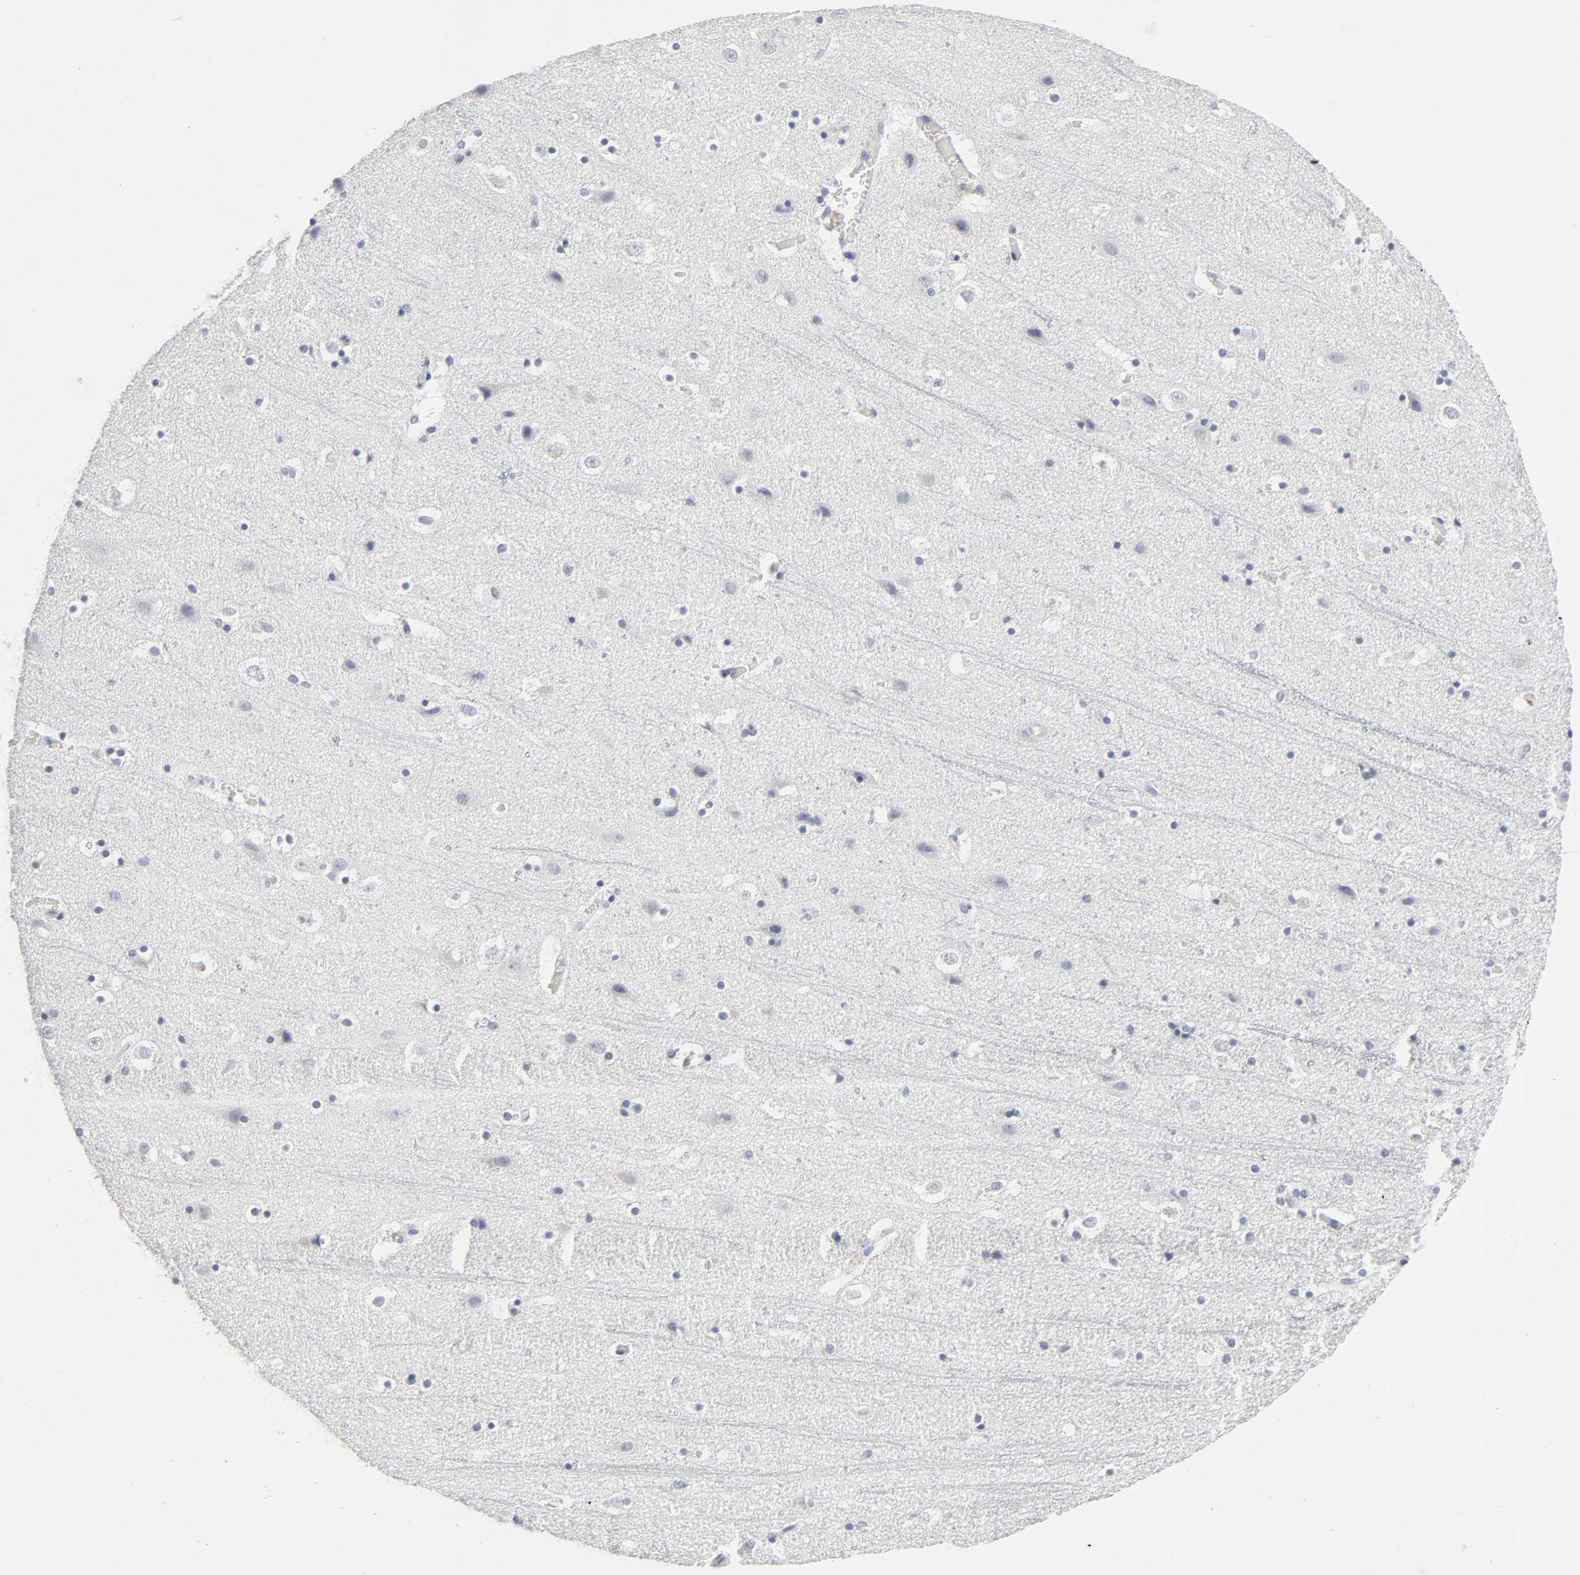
{"staining": {"intensity": "negative", "quantity": "none", "location": "none"}, "tissue": "cerebral cortex", "cell_type": "Endothelial cells", "image_type": "normal", "snomed": [{"axis": "morphology", "description": "Normal tissue, NOS"}, {"axis": "topography", "description": "Cerebral cortex"}], "caption": "Micrograph shows no protein positivity in endothelial cells of unremarkable cerebral cortex.", "gene": "SLCO1B3", "patient": {"sex": "male", "age": 45}}